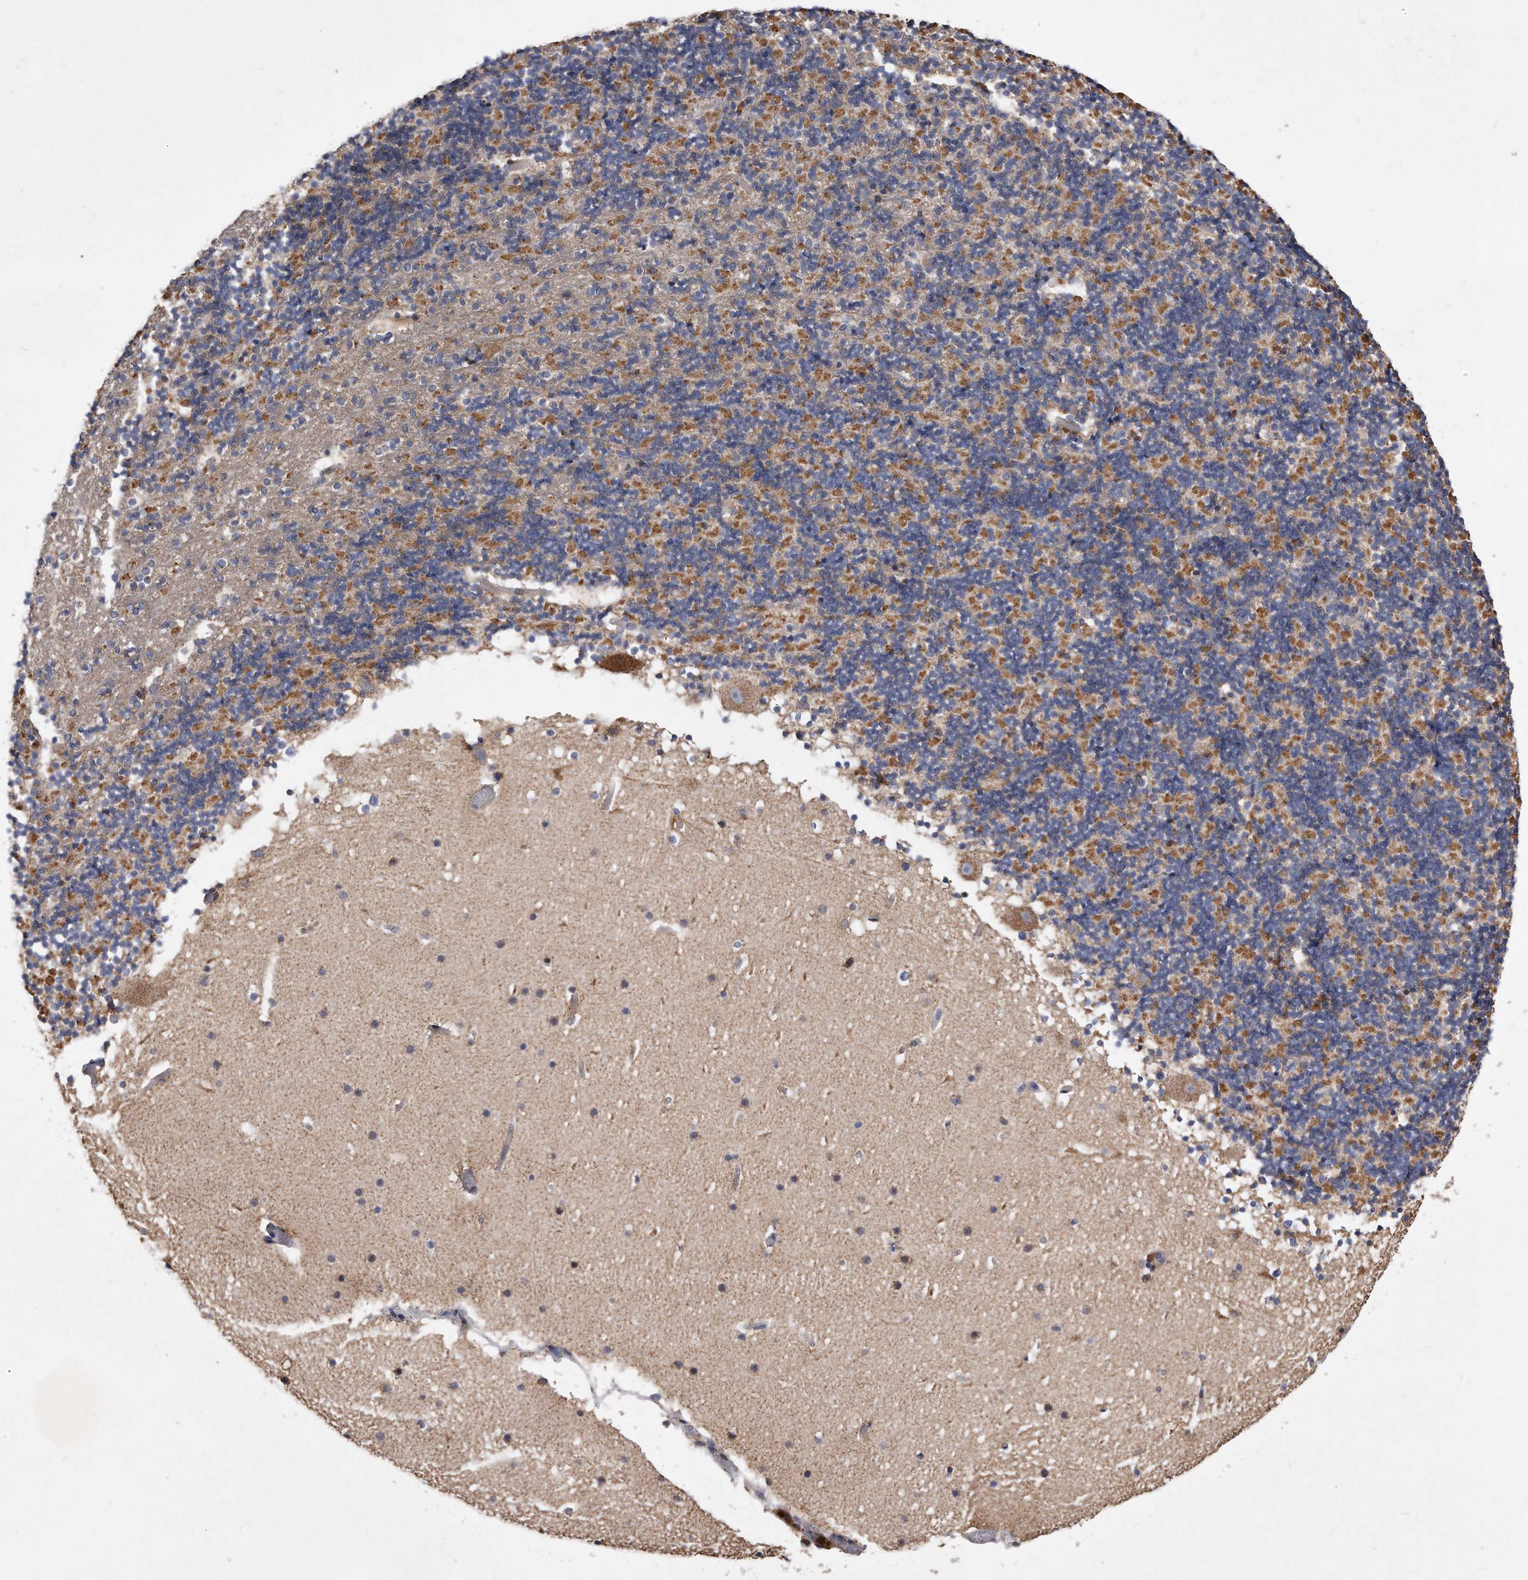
{"staining": {"intensity": "moderate", "quantity": "25%-75%", "location": "cytoplasmic/membranous"}, "tissue": "cerebellum", "cell_type": "Cells in granular layer", "image_type": "normal", "snomed": [{"axis": "morphology", "description": "Normal tissue, NOS"}, {"axis": "topography", "description": "Cerebellum"}], "caption": "Immunohistochemical staining of unremarkable cerebellum exhibits medium levels of moderate cytoplasmic/membranous expression in approximately 25%-75% of cells in granular layer.", "gene": "PPP5C", "patient": {"sex": "male", "age": 57}}